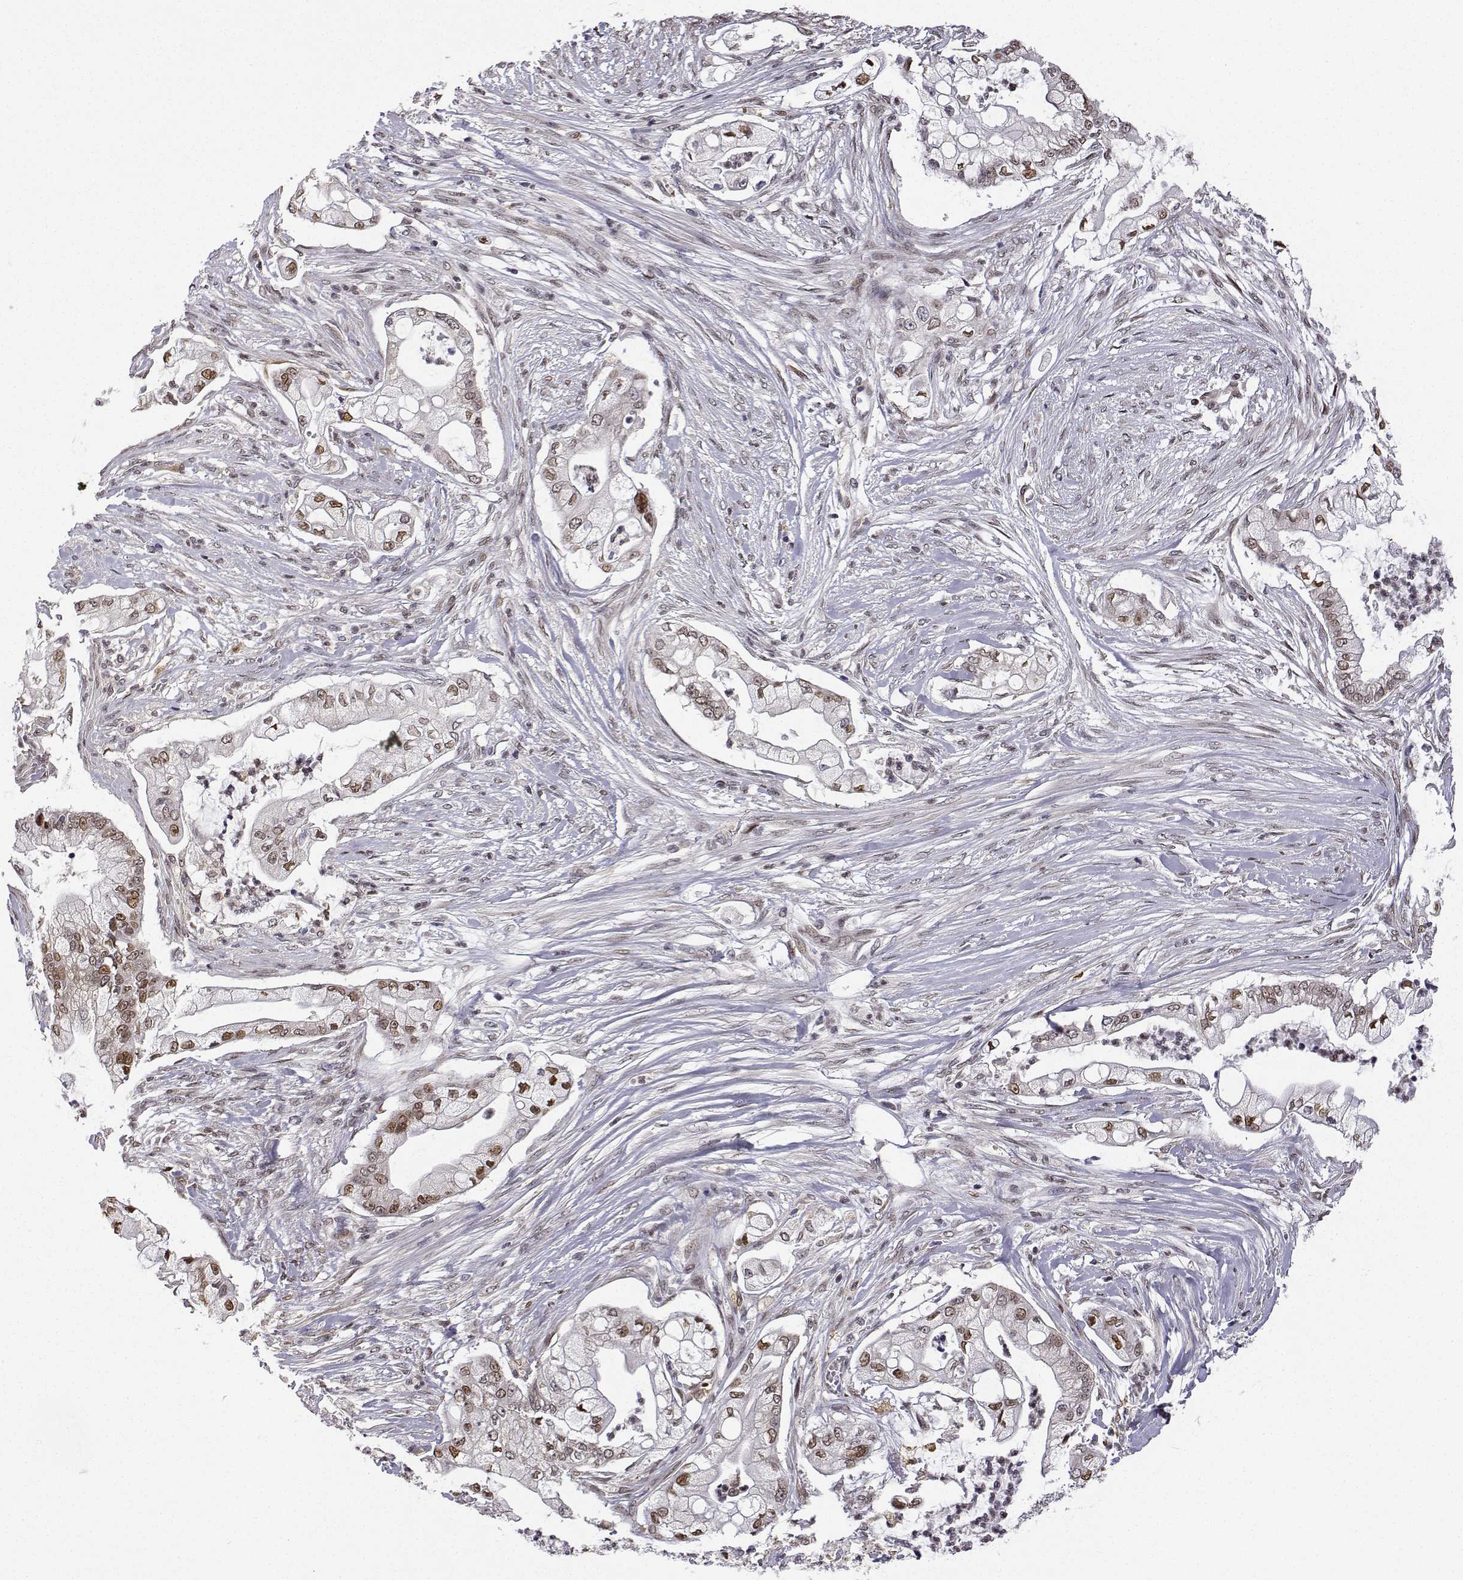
{"staining": {"intensity": "moderate", "quantity": ">75%", "location": "nuclear"}, "tissue": "pancreatic cancer", "cell_type": "Tumor cells", "image_type": "cancer", "snomed": [{"axis": "morphology", "description": "Adenocarcinoma, NOS"}, {"axis": "topography", "description": "Pancreas"}], "caption": "Pancreatic cancer stained with DAB immunohistochemistry (IHC) displays medium levels of moderate nuclear positivity in about >75% of tumor cells.", "gene": "PHGDH", "patient": {"sex": "female", "age": 69}}